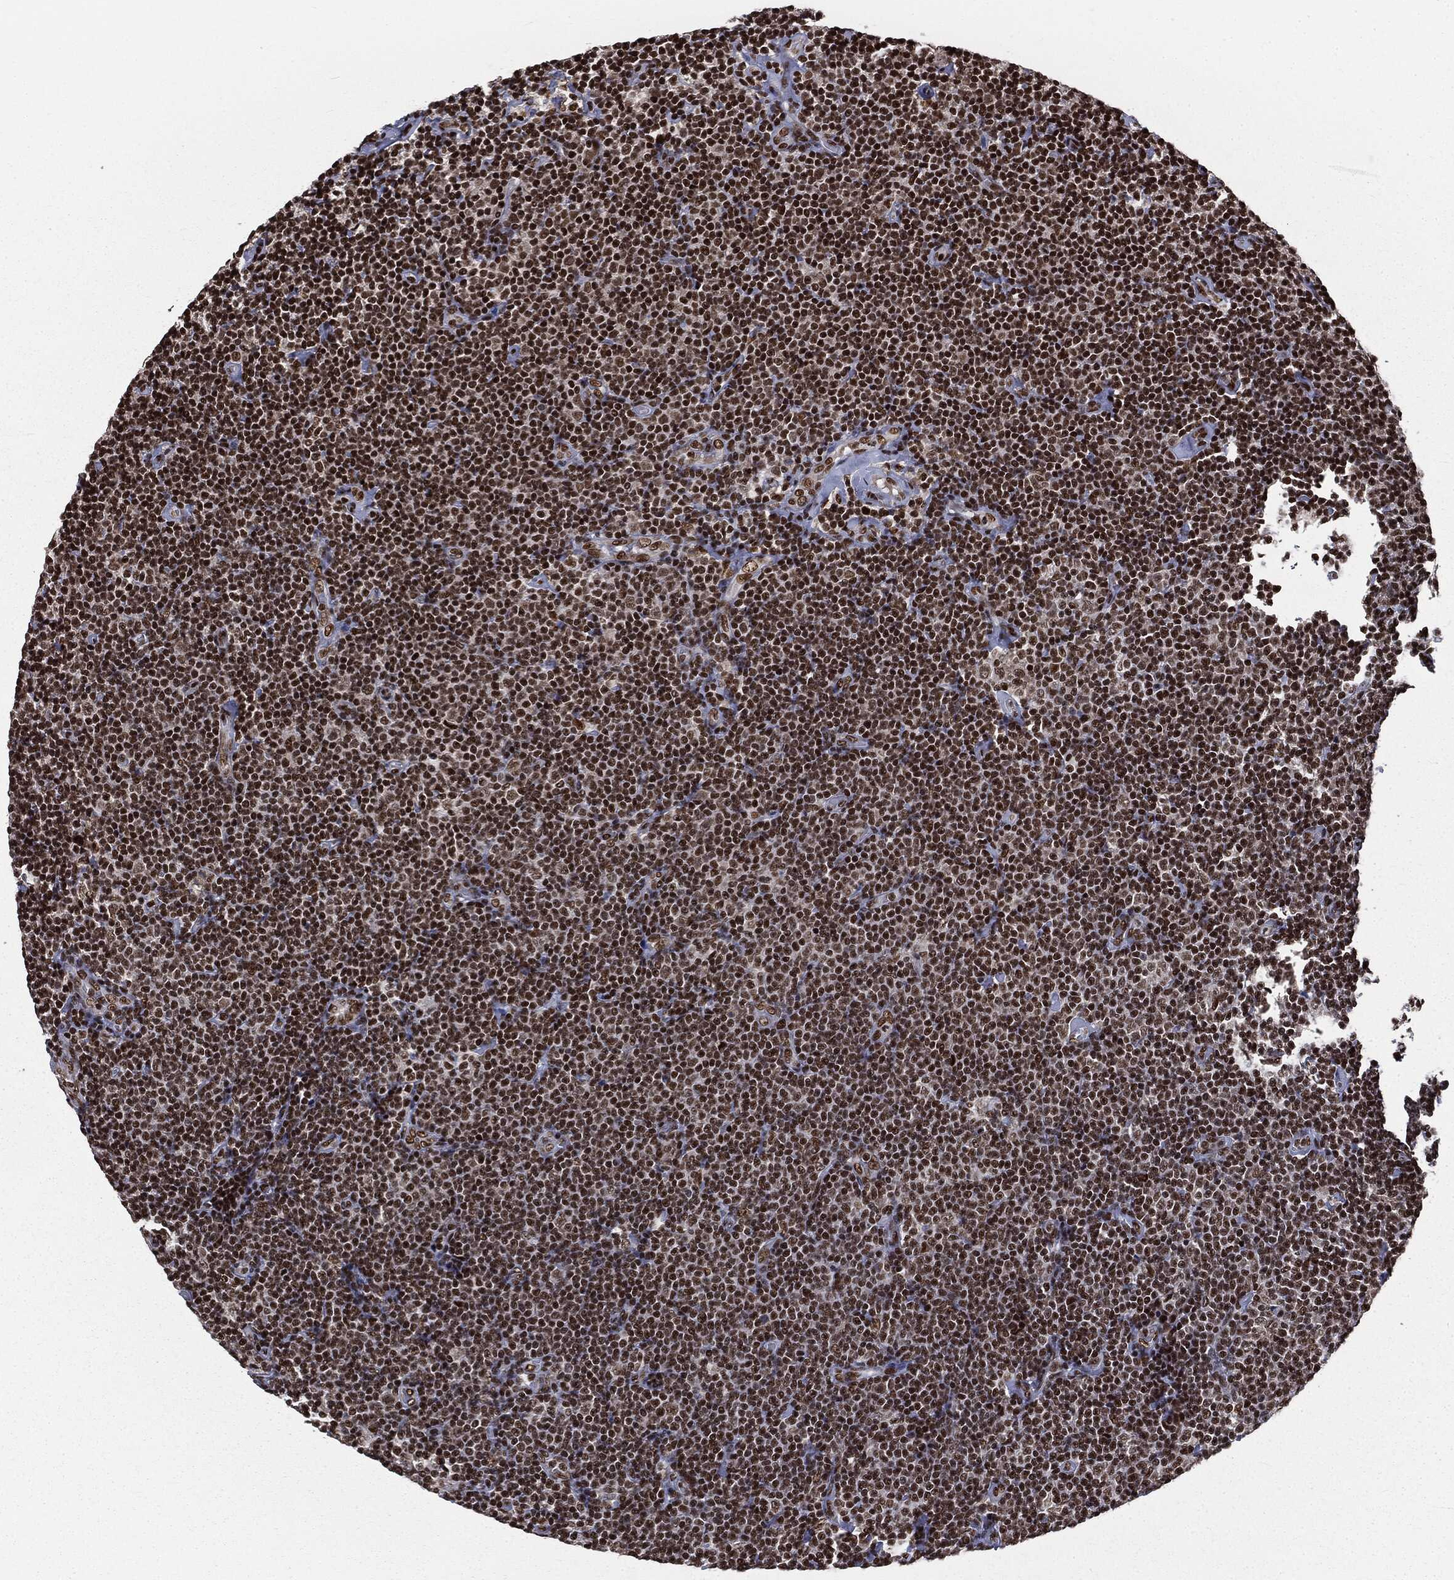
{"staining": {"intensity": "strong", "quantity": ">75%", "location": "nuclear"}, "tissue": "lymphoma", "cell_type": "Tumor cells", "image_type": "cancer", "snomed": [{"axis": "morphology", "description": "Malignant lymphoma, non-Hodgkin's type, Low grade"}, {"axis": "topography", "description": "Lymph node"}], "caption": "Low-grade malignant lymphoma, non-Hodgkin's type was stained to show a protein in brown. There is high levels of strong nuclear positivity in approximately >75% of tumor cells.", "gene": "DPH2", "patient": {"sex": "male", "age": 81}}